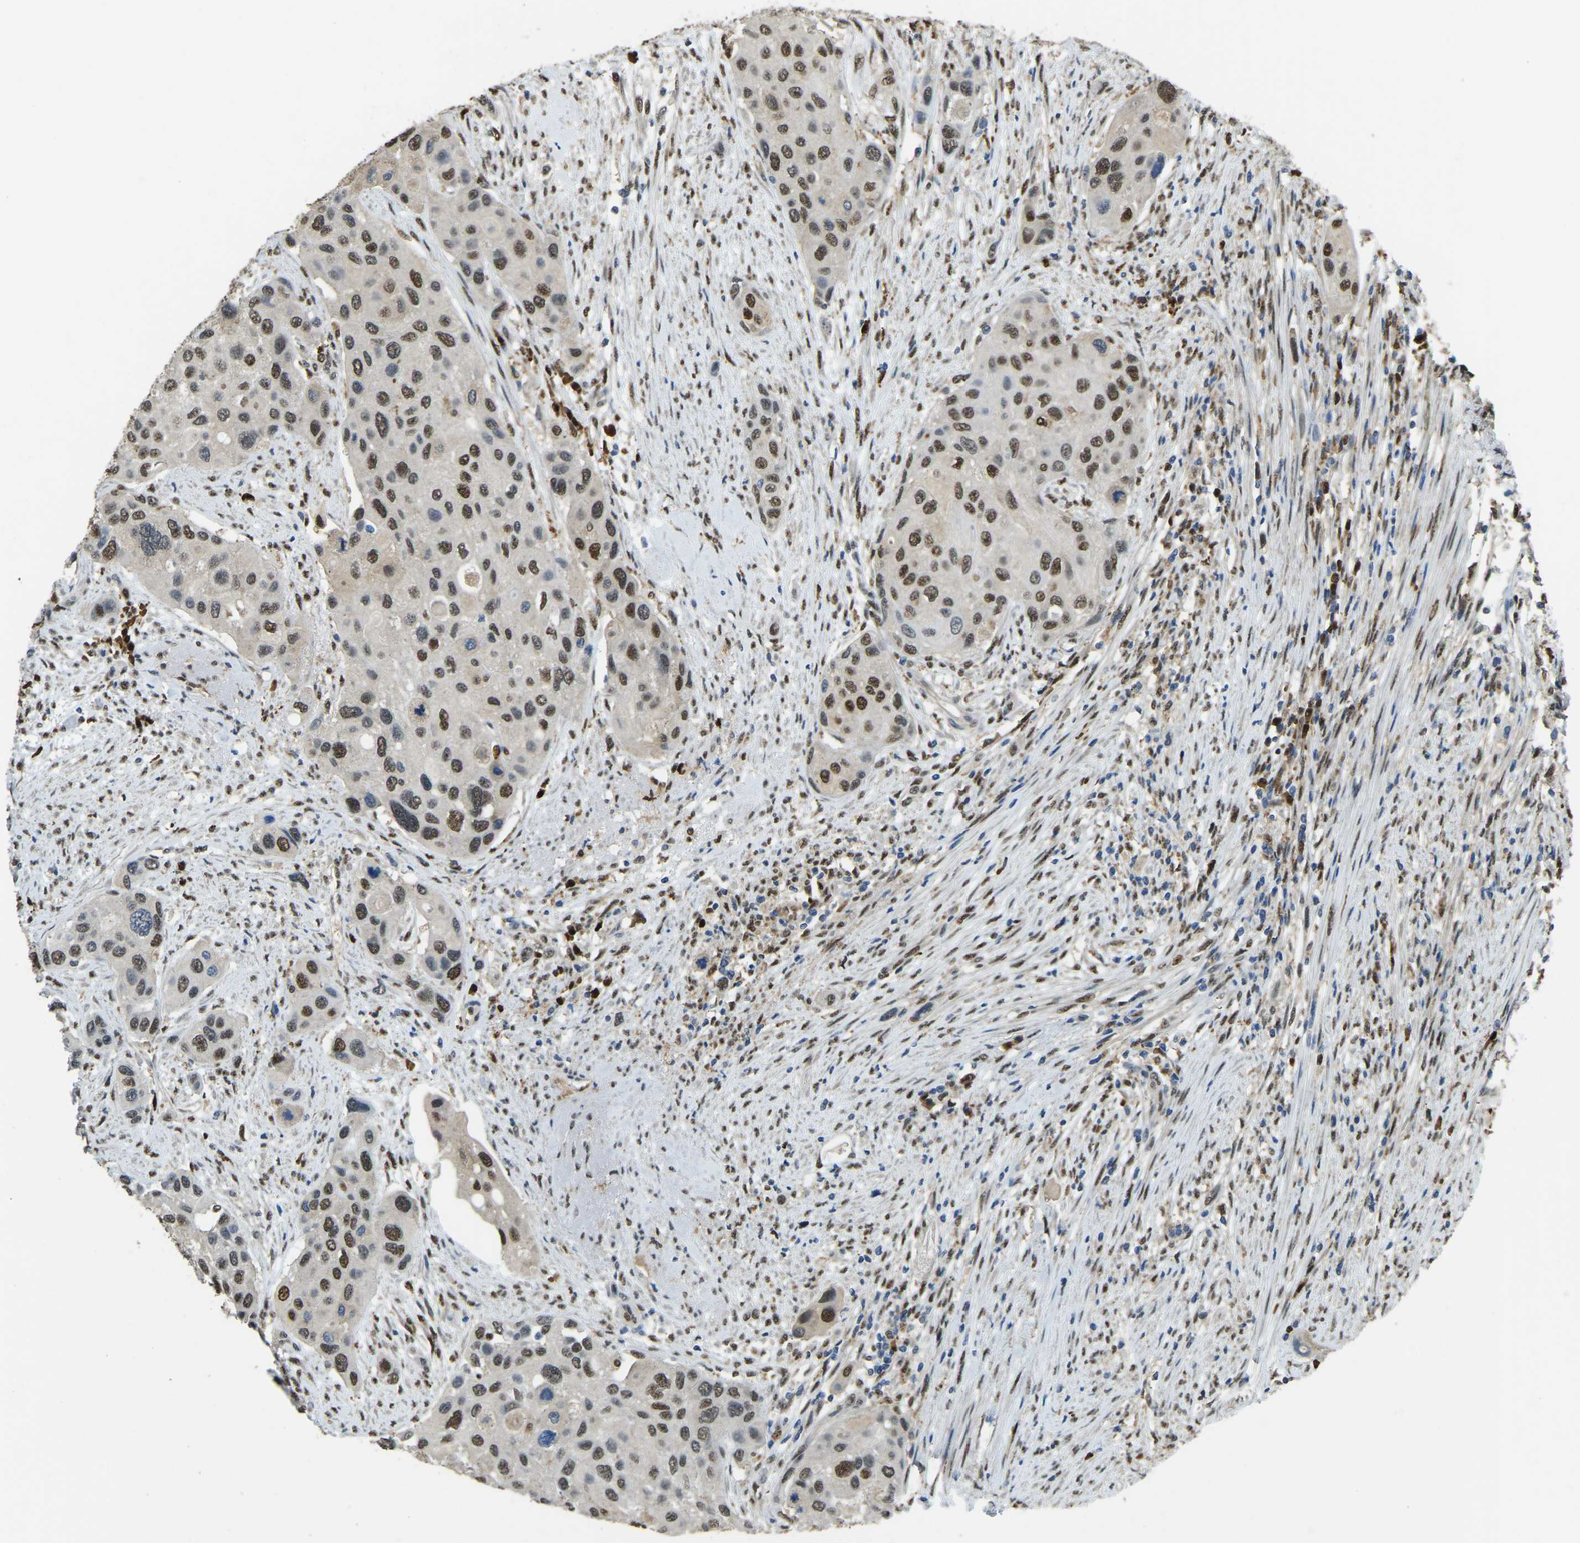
{"staining": {"intensity": "strong", "quantity": ">75%", "location": "nuclear"}, "tissue": "urothelial cancer", "cell_type": "Tumor cells", "image_type": "cancer", "snomed": [{"axis": "morphology", "description": "Urothelial carcinoma, High grade"}, {"axis": "topography", "description": "Urinary bladder"}], "caption": "Immunohistochemical staining of human urothelial cancer exhibits strong nuclear protein staining in approximately >75% of tumor cells.", "gene": "NANS", "patient": {"sex": "female", "age": 56}}